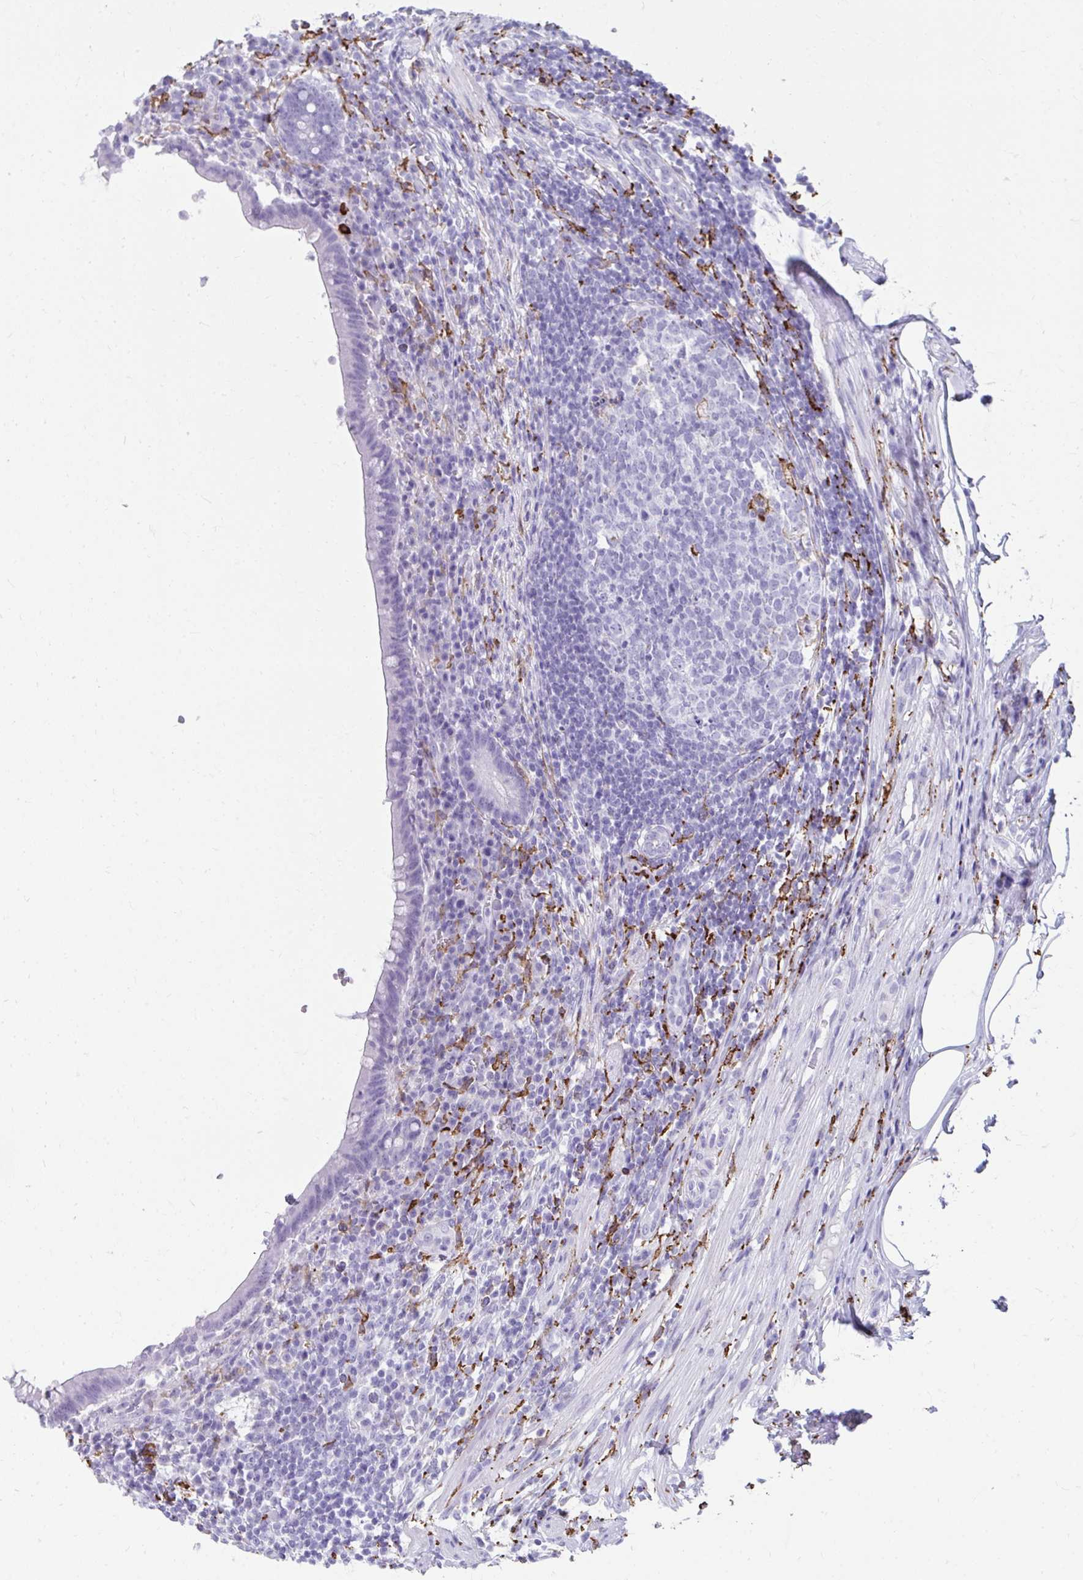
{"staining": {"intensity": "negative", "quantity": "none", "location": "none"}, "tissue": "appendix", "cell_type": "Glandular cells", "image_type": "normal", "snomed": [{"axis": "morphology", "description": "Normal tissue, NOS"}, {"axis": "topography", "description": "Appendix"}], "caption": "The histopathology image exhibits no staining of glandular cells in benign appendix. (IHC, brightfield microscopy, high magnification).", "gene": "CD163", "patient": {"sex": "female", "age": 56}}